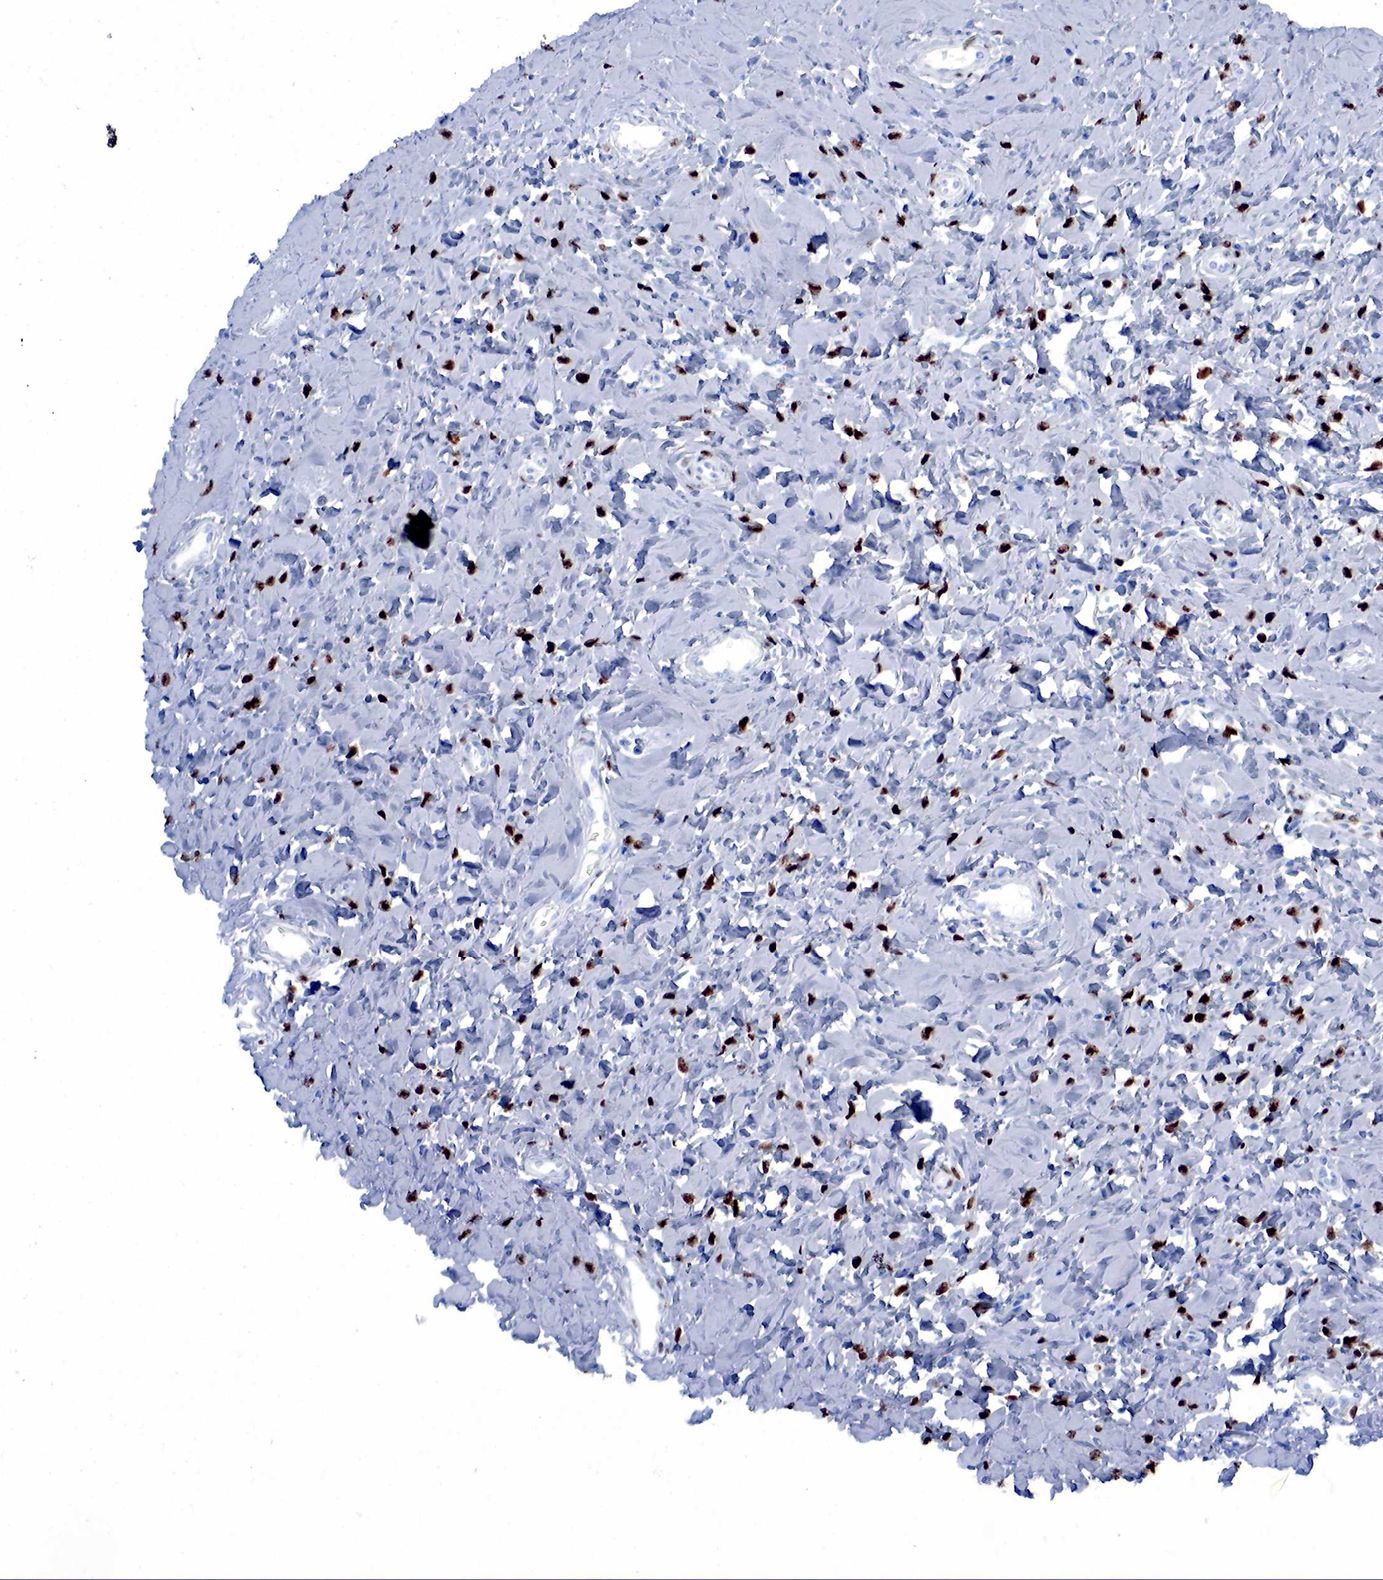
{"staining": {"intensity": "strong", "quantity": "25%-75%", "location": "nuclear"}, "tissue": "vagina", "cell_type": "Squamous epithelial cells", "image_type": "normal", "snomed": [{"axis": "morphology", "description": "Normal tissue, NOS"}, {"axis": "topography", "description": "Vagina"}], "caption": "IHC staining of unremarkable vagina, which shows high levels of strong nuclear positivity in approximately 25%-75% of squamous epithelial cells indicating strong nuclear protein positivity. The staining was performed using DAB (3,3'-diaminobenzidine) (brown) for protein detection and nuclei were counterstained in hematoxylin (blue).", "gene": "ESR1", "patient": {"sex": "female", "age": 68}}